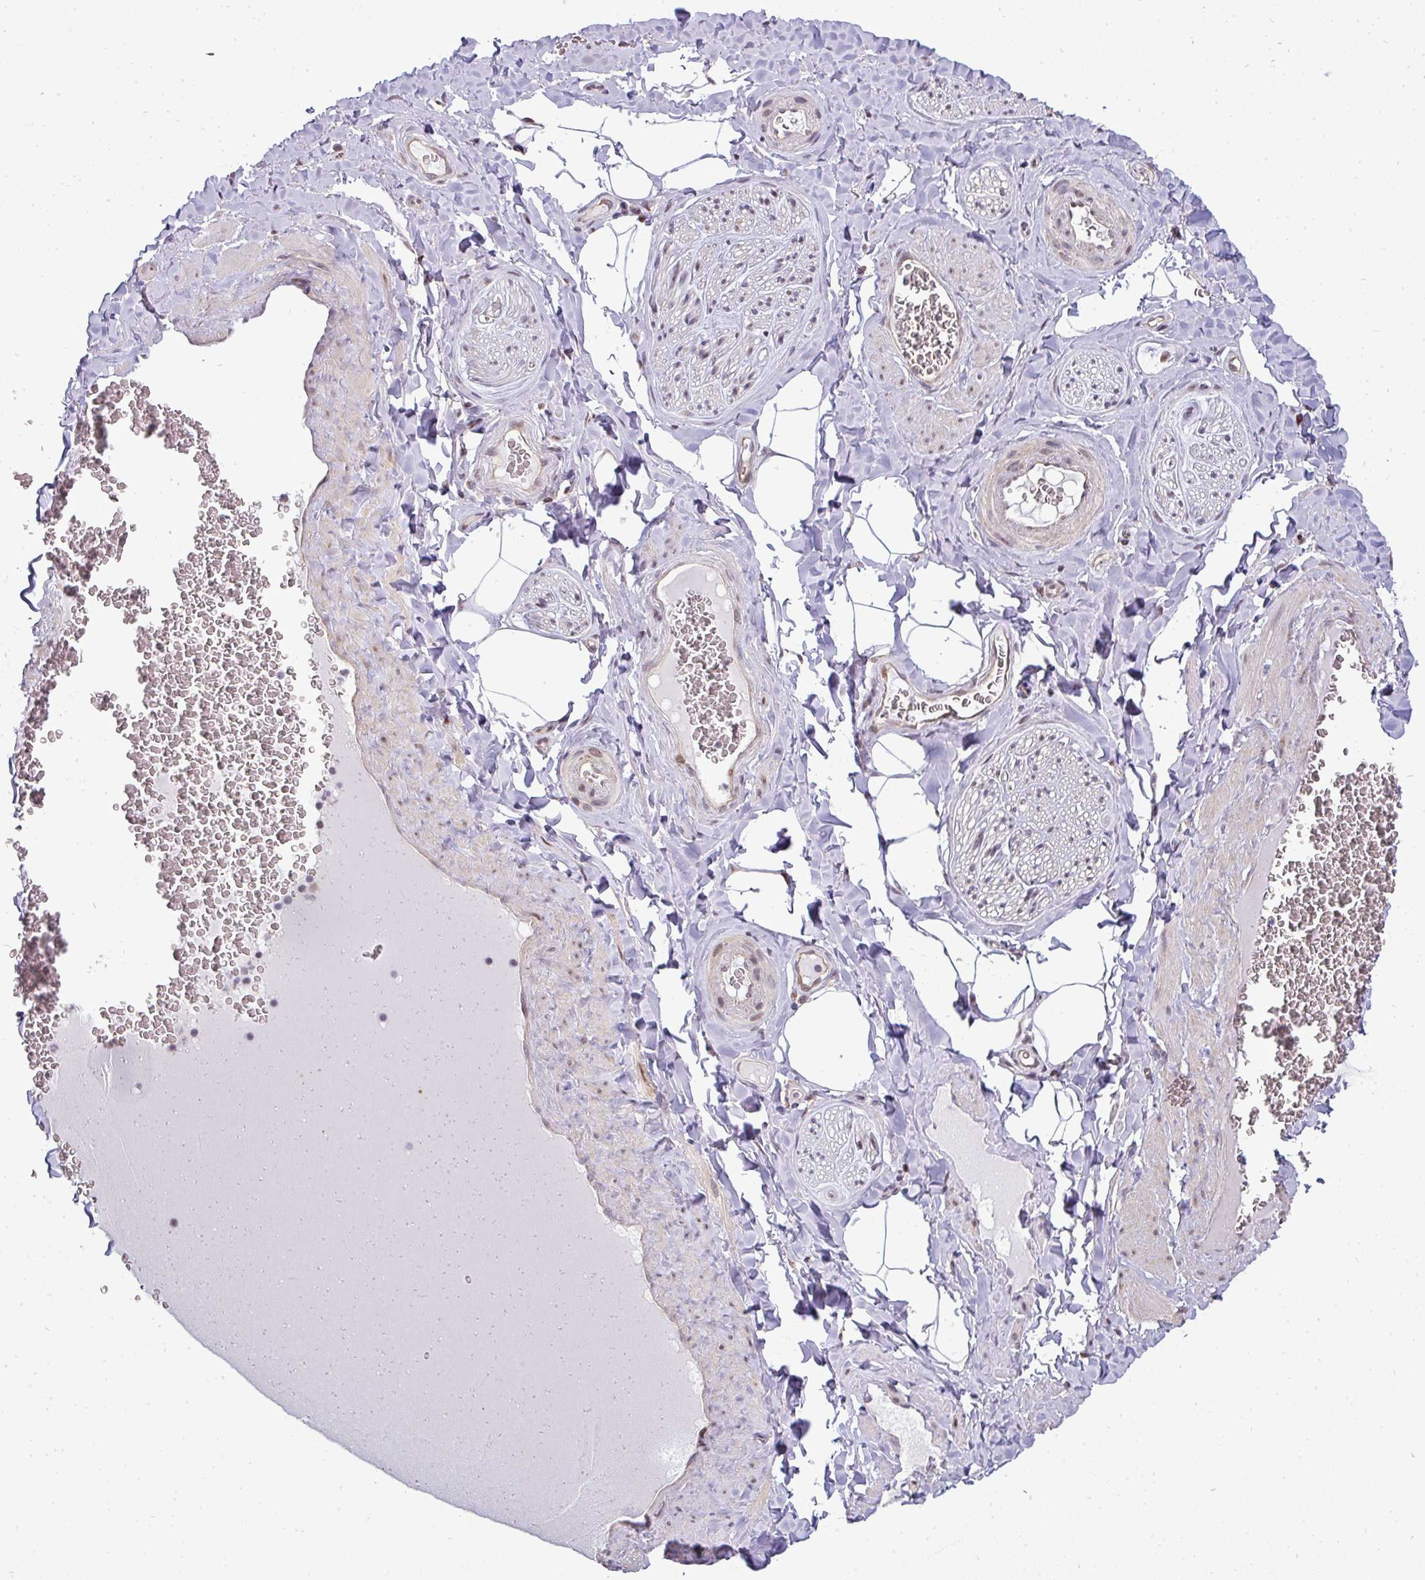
{"staining": {"intensity": "weak", "quantity": "<25%", "location": "cytoplasmic/membranous"}, "tissue": "adipose tissue", "cell_type": "Adipocytes", "image_type": "normal", "snomed": [{"axis": "morphology", "description": "Normal tissue, NOS"}, {"axis": "topography", "description": "Soft tissue"}, {"axis": "topography", "description": "Adipose tissue"}, {"axis": "topography", "description": "Vascular tissue"}, {"axis": "topography", "description": "Peripheral nerve tissue"}], "caption": "Immunohistochemistry image of unremarkable adipose tissue: human adipose tissue stained with DAB (3,3'-diaminobenzidine) displays no significant protein positivity in adipocytes. Nuclei are stained in blue.", "gene": "MAZ", "patient": {"sex": "male", "age": 46}}